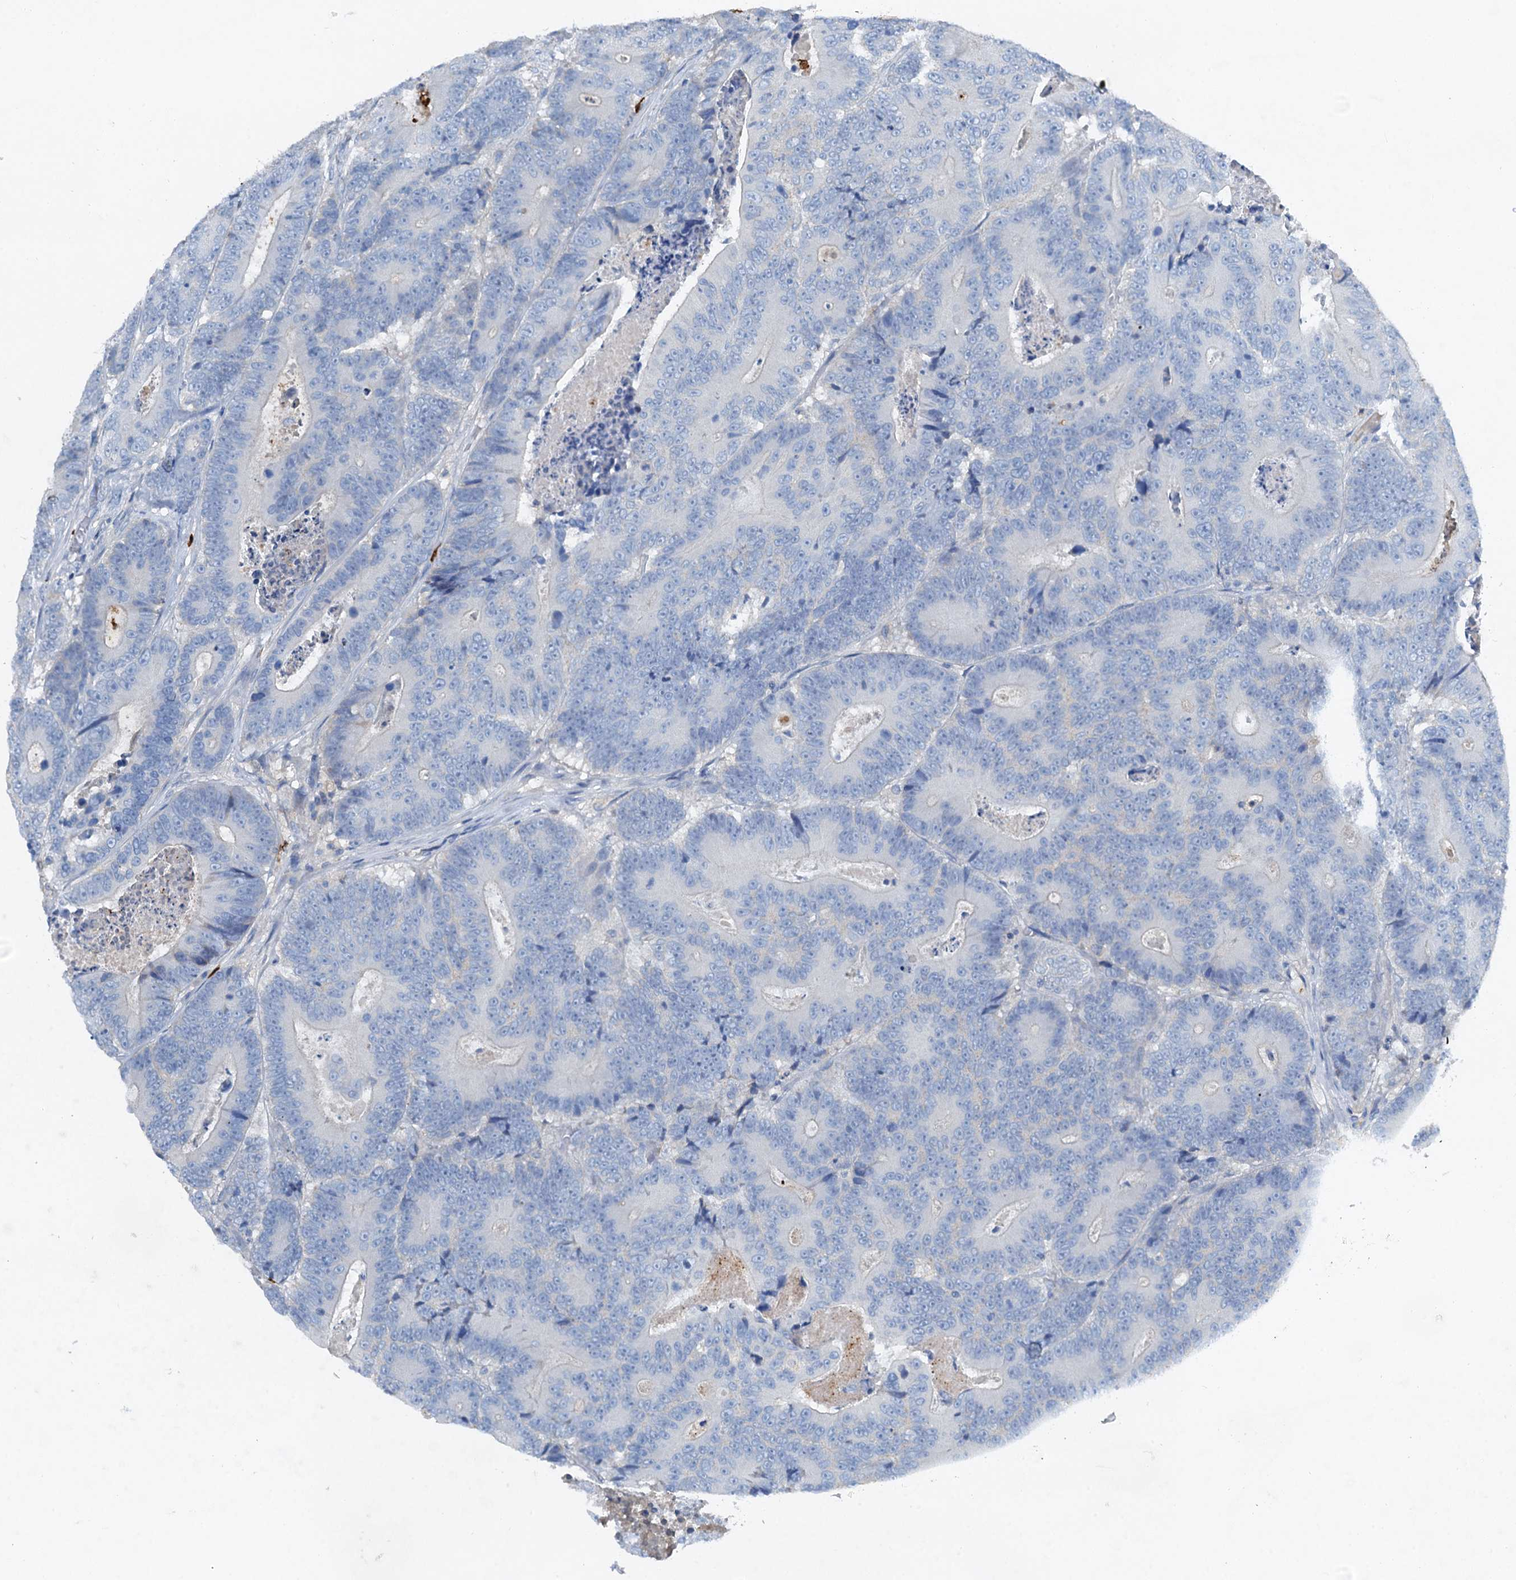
{"staining": {"intensity": "negative", "quantity": "none", "location": "none"}, "tissue": "colorectal cancer", "cell_type": "Tumor cells", "image_type": "cancer", "snomed": [{"axis": "morphology", "description": "Adenocarcinoma, NOS"}, {"axis": "topography", "description": "Colon"}], "caption": "This is a micrograph of immunohistochemistry staining of colorectal adenocarcinoma, which shows no positivity in tumor cells. (DAB (3,3'-diaminobenzidine) immunohistochemistry (IHC) visualized using brightfield microscopy, high magnification).", "gene": "OTOA", "patient": {"sex": "male", "age": 83}}